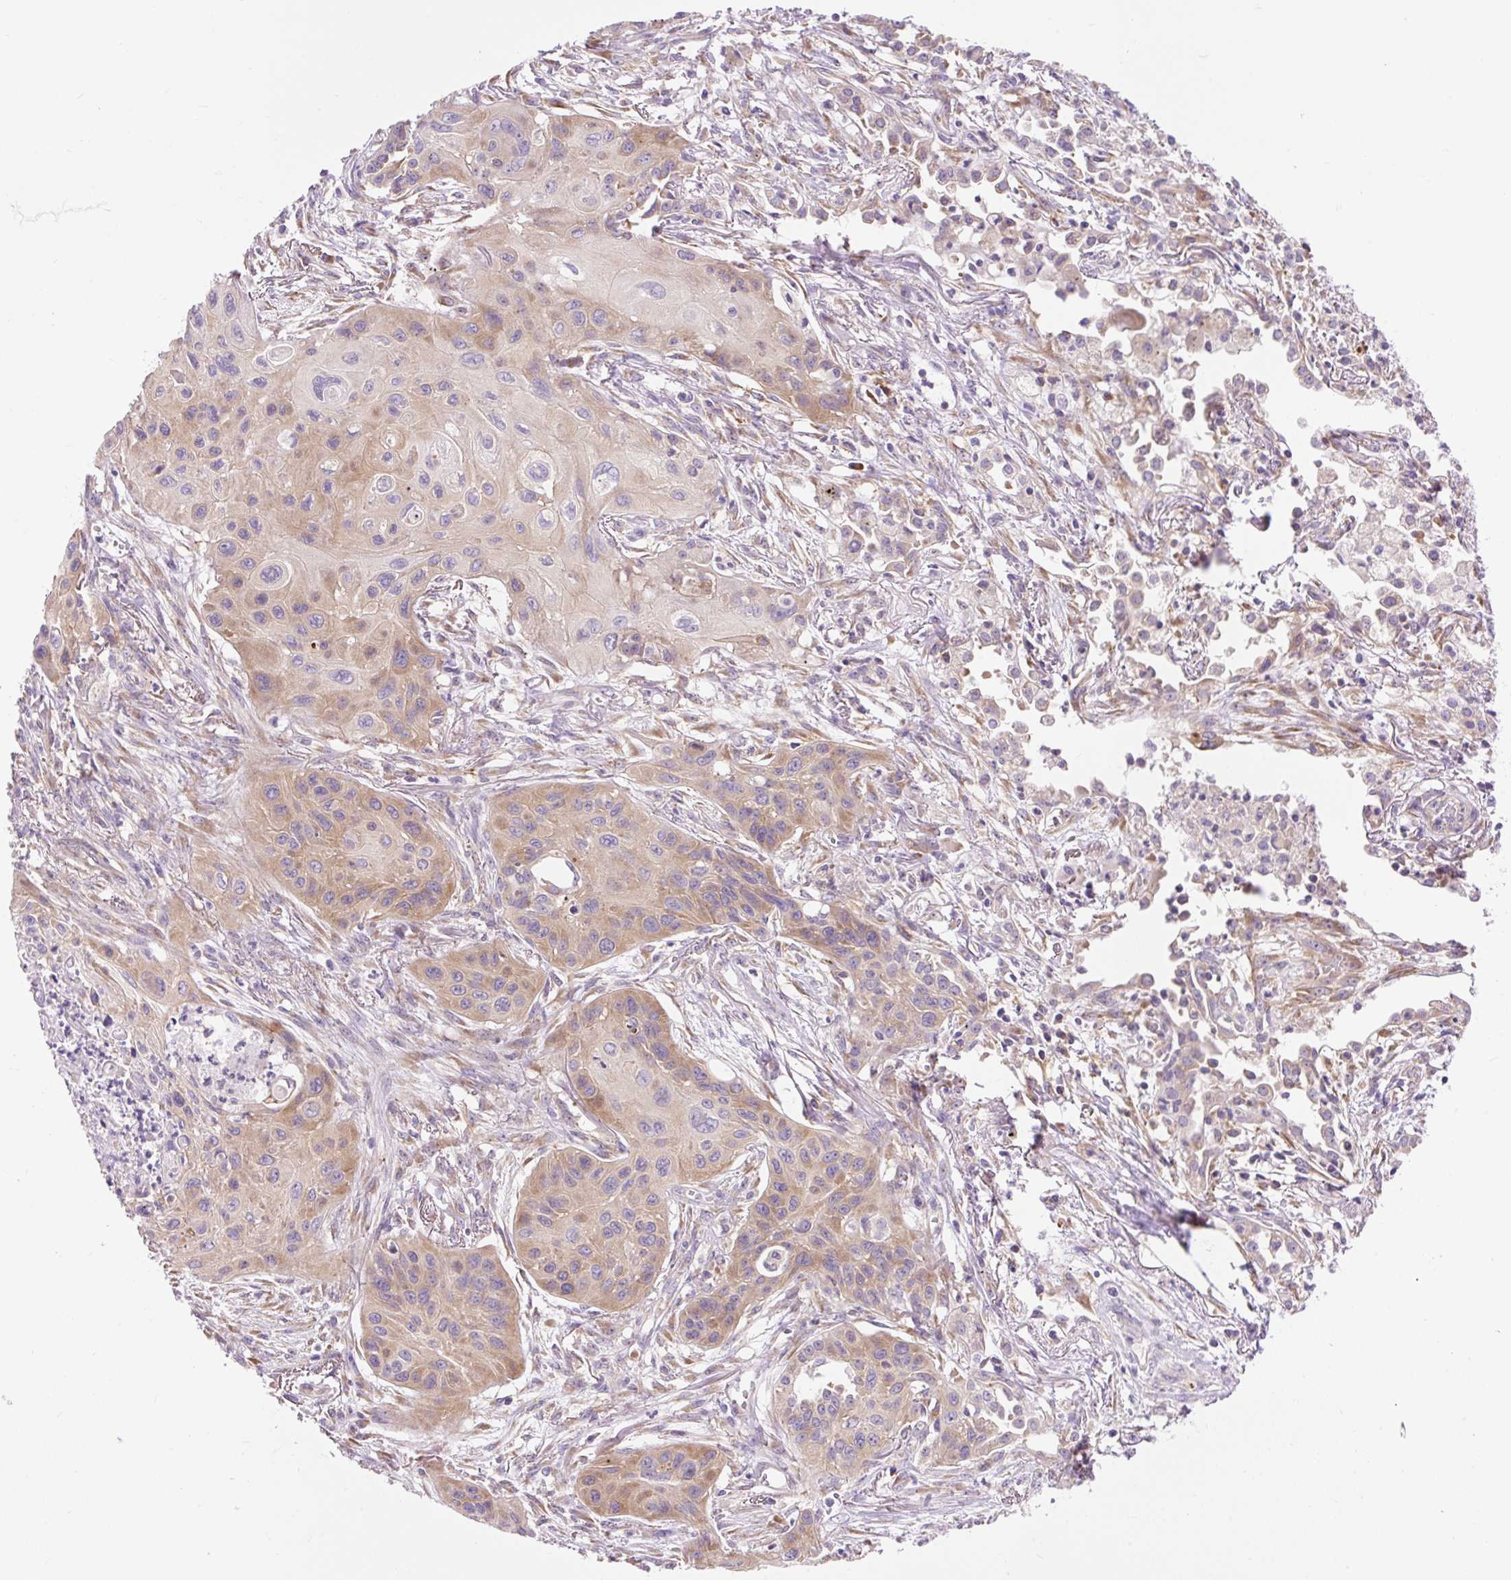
{"staining": {"intensity": "moderate", "quantity": ">75%", "location": "cytoplasmic/membranous"}, "tissue": "lung cancer", "cell_type": "Tumor cells", "image_type": "cancer", "snomed": [{"axis": "morphology", "description": "Squamous cell carcinoma, NOS"}, {"axis": "topography", "description": "Lung"}], "caption": "The image displays immunohistochemical staining of lung cancer (squamous cell carcinoma). There is moderate cytoplasmic/membranous expression is identified in approximately >75% of tumor cells.", "gene": "GPR45", "patient": {"sex": "male", "age": 71}}